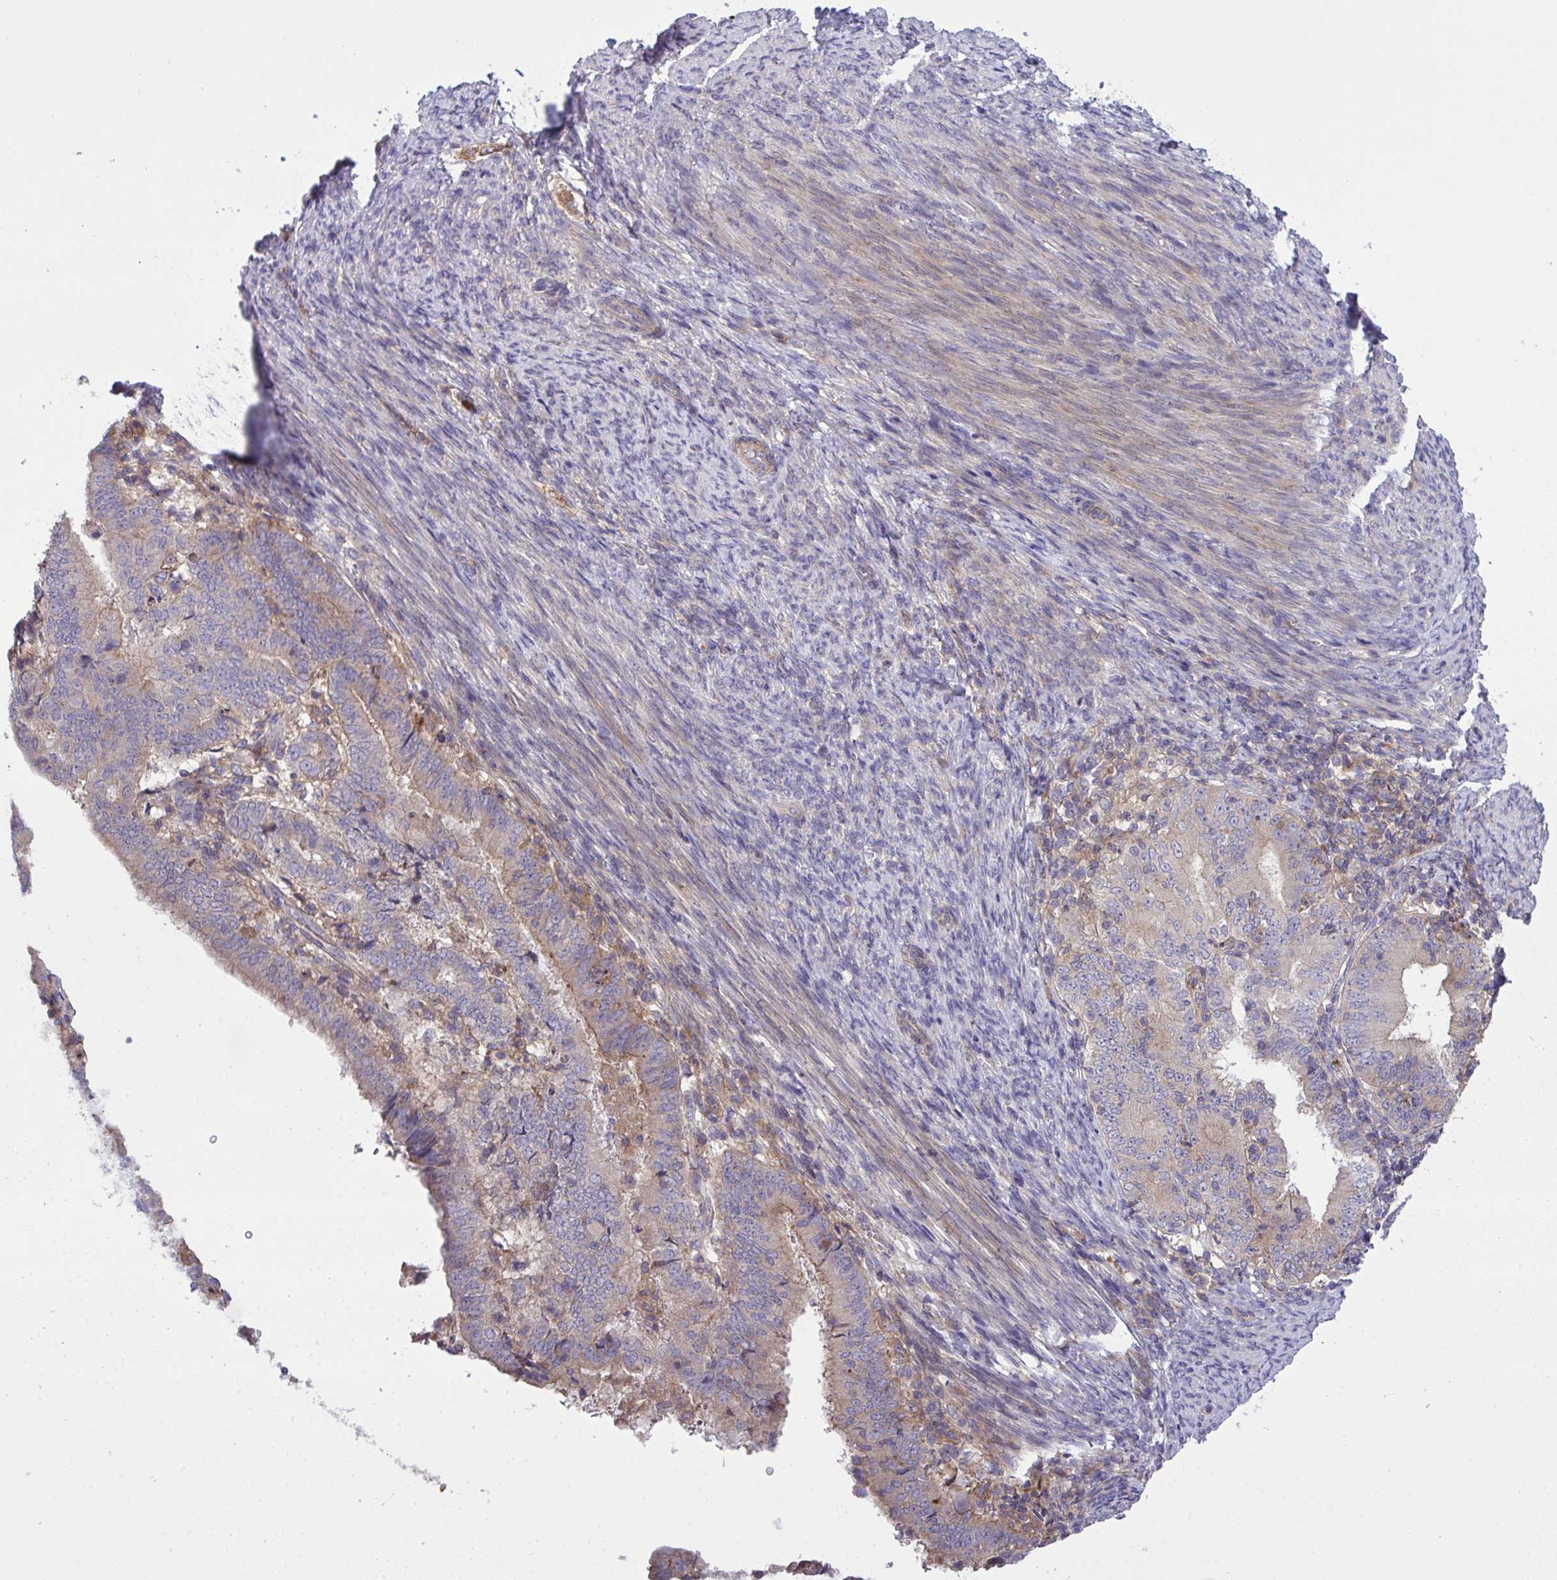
{"staining": {"intensity": "weak", "quantity": "<25%", "location": "cytoplasmic/membranous"}, "tissue": "endometrial cancer", "cell_type": "Tumor cells", "image_type": "cancer", "snomed": [{"axis": "morphology", "description": "Adenocarcinoma, NOS"}, {"axis": "topography", "description": "Endometrium"}], "caption": "Protein analysis of endometrial cancer (adenocarcinoma) reveals no significant expression in tumor cells. (DAB IHC with hematoxylin counter stain).", "gene": "GRB14", "patient": {"sex": "female", "age": 70}}